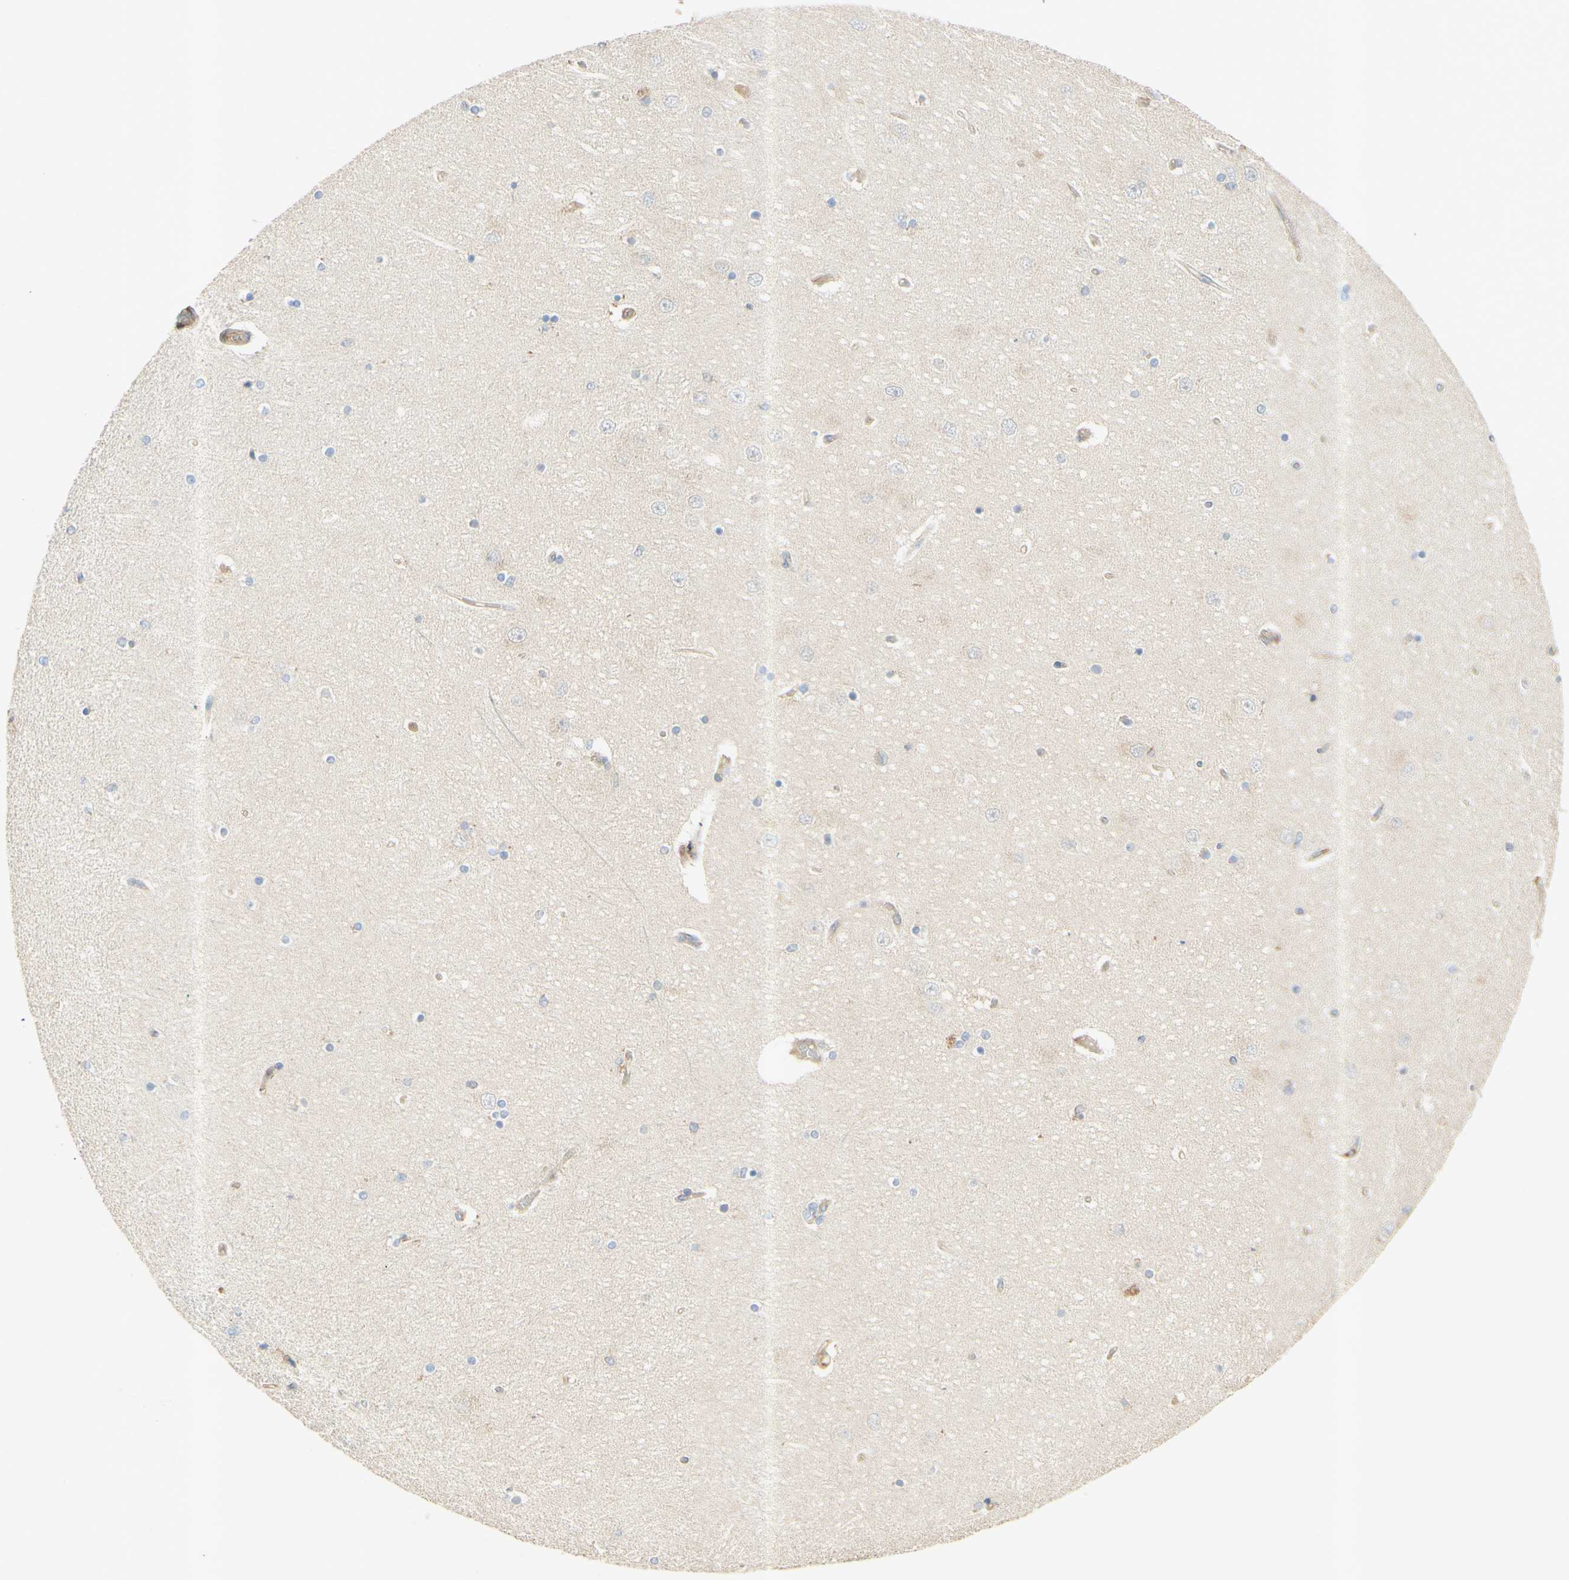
{"staining": {"intensity": "negative", "quantity": "none", "location": "none"}, "tissue": "hippocampus", "cell_type": "Glial cells", "image_type": "normal", "snomed": [{"axis": "morphology", "description": "Normal tissue, NOS"}, {"axis": "topography", "description": "Hippocampus"}], "caption": "The immunohistochemistry histopathology image has no significant expression in glial cells of hippocampus.", "gene": "IKBKG", "patient": {"sex": "female", "age": 54}}